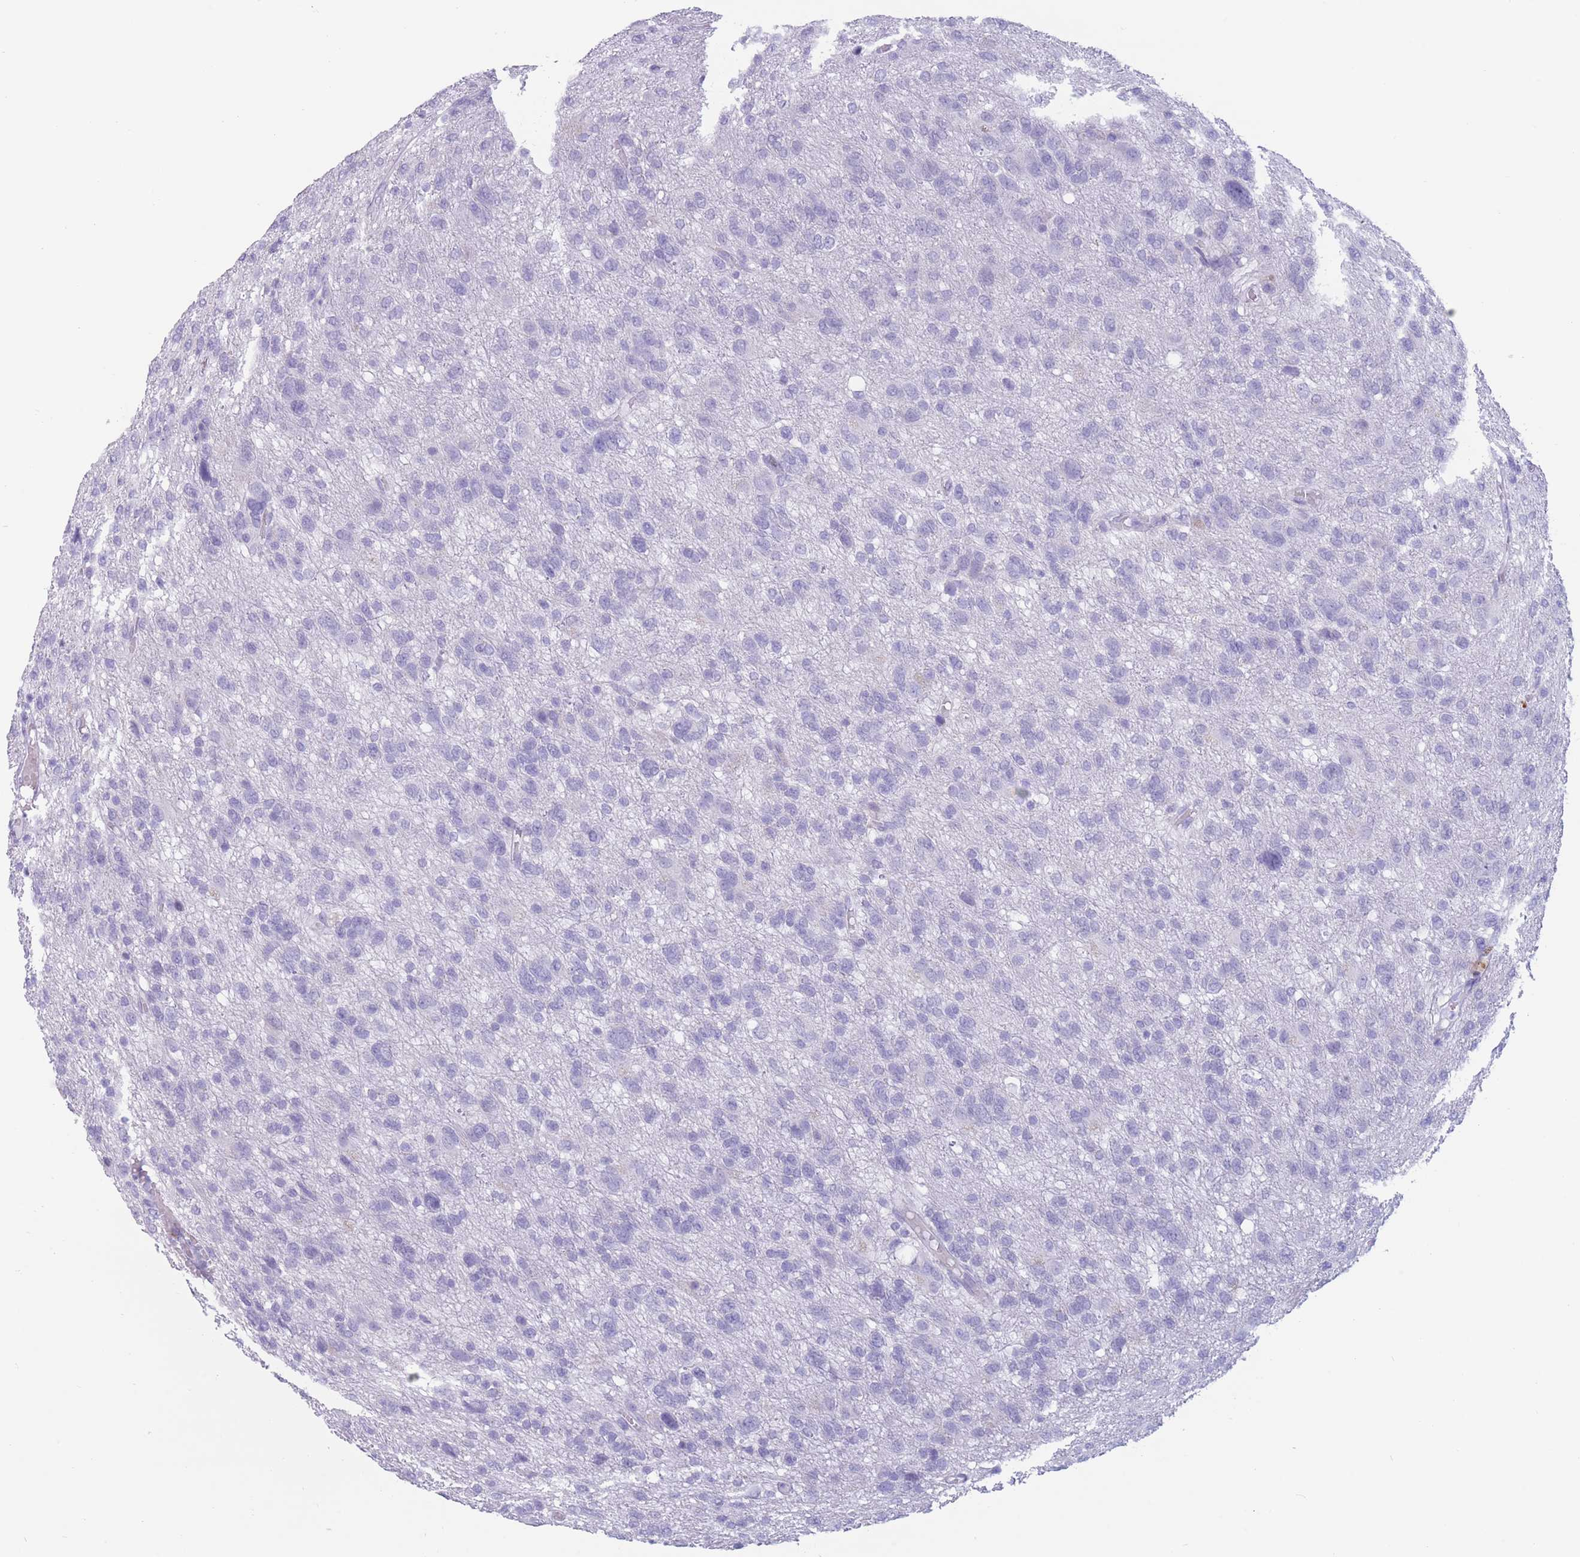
{"staining": {"intensity": "negative", "quantity": "none", "location": "none"}, "tissue": "glioma", "cell_type": "Tumor cells", "image_type": "cancer", "snomed": [{"axis": "morphology", "description": "Glioma, malignant, High grade"}, {"axis": "topography", "description": "Brain"}], "caption": "Photomicrograph shows no protein staining in tumor cells of glioma tissue.", "gene": "COL27A1", "patient": {"sex": "female", "age": 59}}